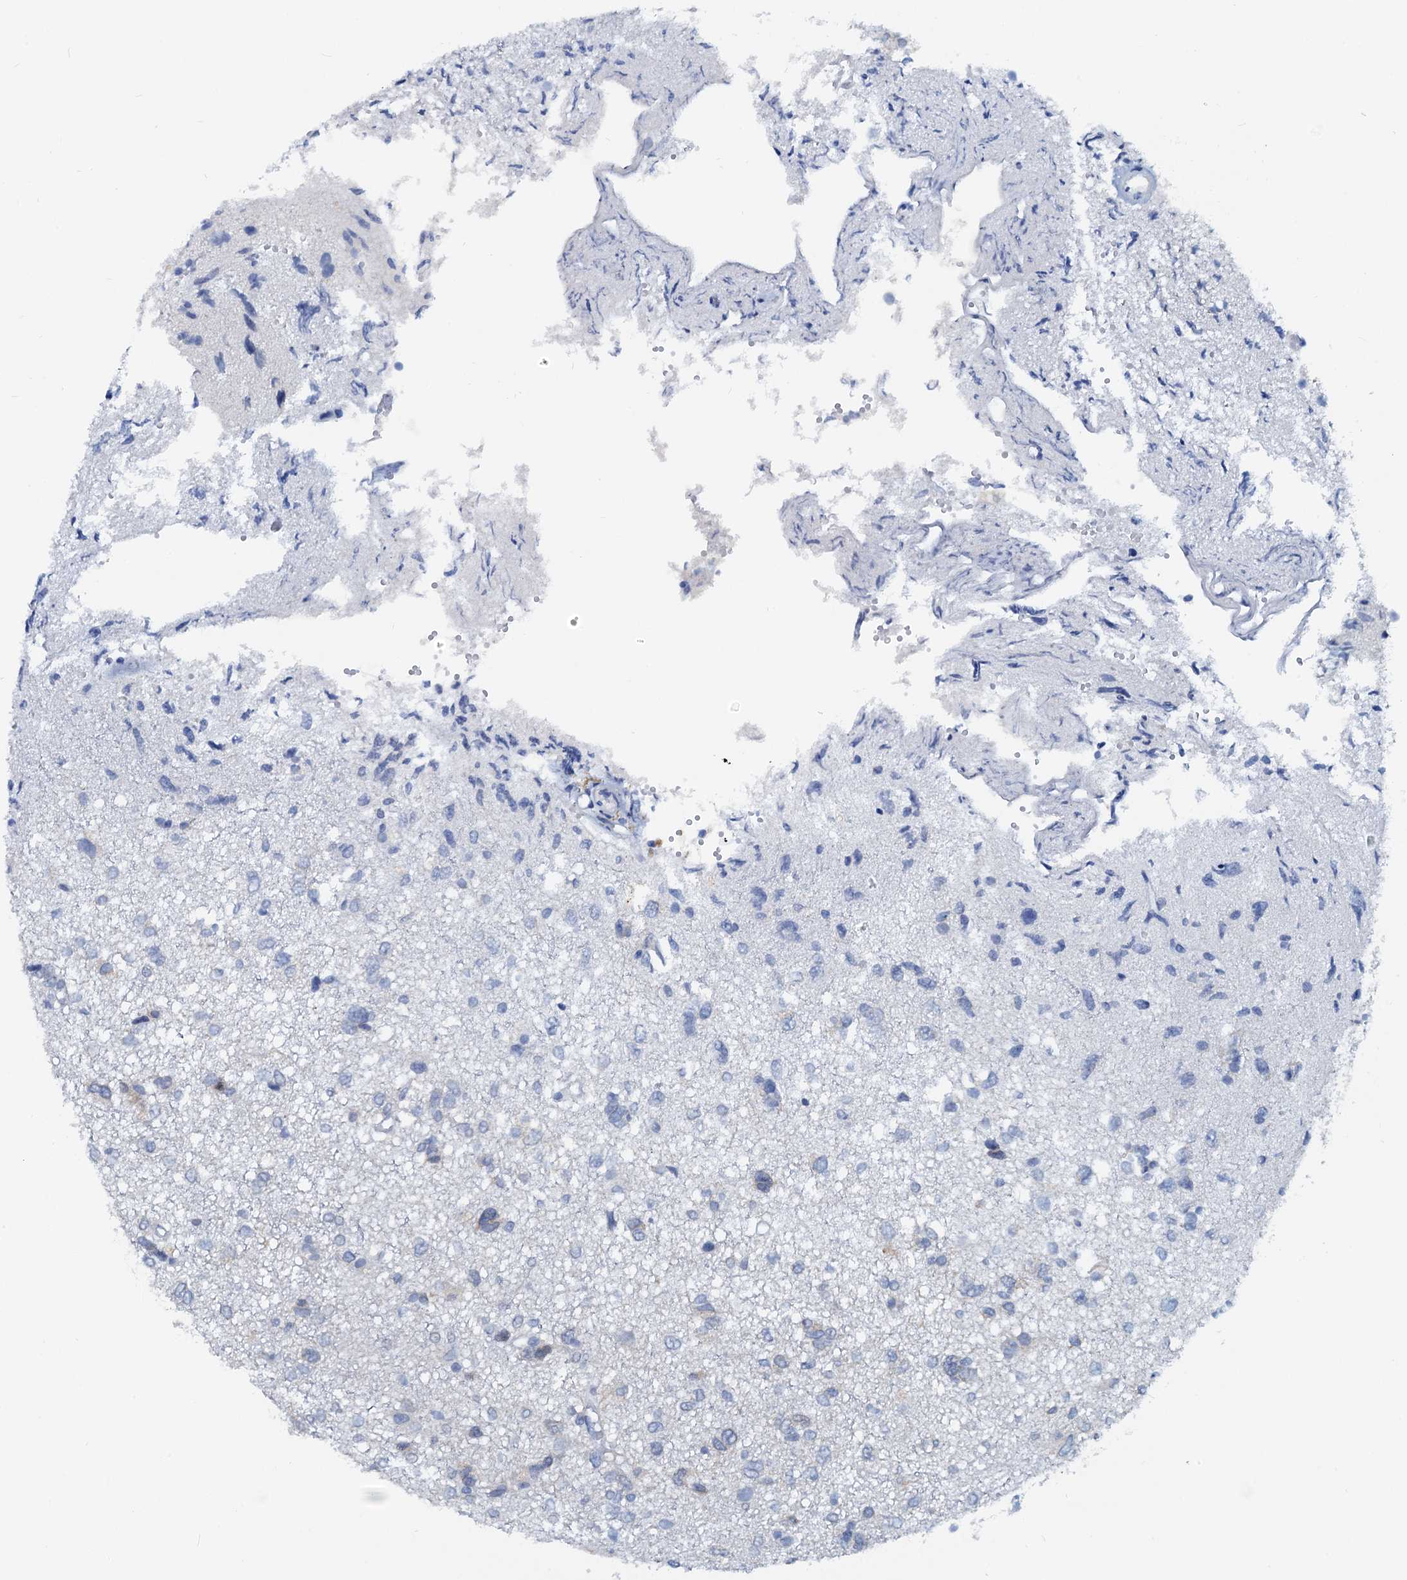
{"staining": {"intensity": "negative", "quantity": "none", "location": "none"}, "tissue": "glioma", "cell_type": "Tumor cells", "image_type": "cancer", "snomed": [{"axis": "morphology", "description": "Glioma, malignant, High grade"}, {"axis": "topography", "description": "Brain"}], "caption": "This is an immunohistochemistry micrograph of human glioma. There is no expression in tumor cells.", "gene": "PTGES3", "patient": {"sex": "female", "age": 59}}